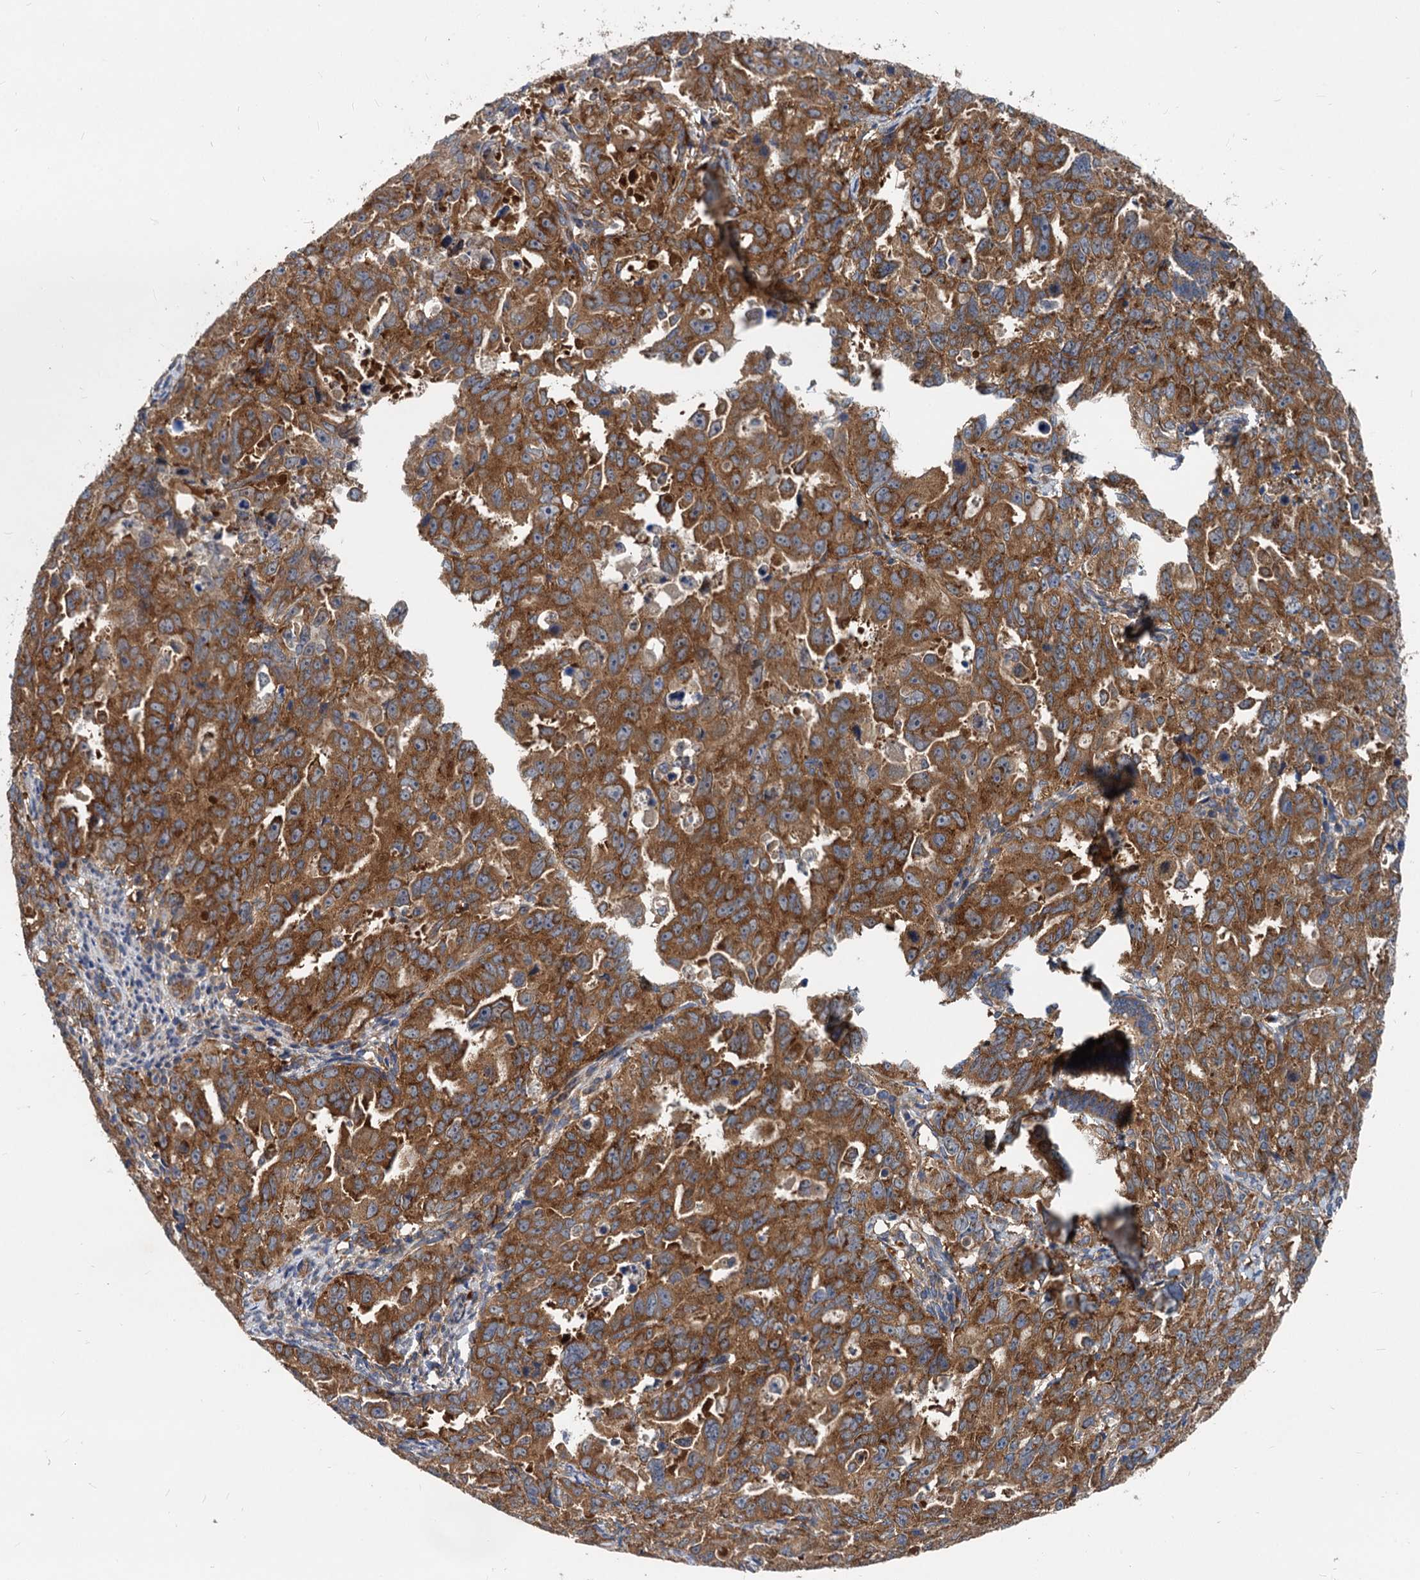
{"staining": {"intensity": "strong", "quantity": ">75%", "location": "cytoplasmic/membranous"}, "tissue": "endometrial cancer", "cell_type": "Tumor cells", "image_type": "cancer", "snomed": [{"axis": "morphology", "description": "Adenocarcinoma, NOS"}, {"axis": "topography", "description": "Endometrium"}], "caption": "A photomicrograph of adenocarcinoma (endometrial) stained for a protein reveals strong cytoplasmic/membranous brown staining in tumor cells.", "gene": "EIF2B2", "patient": {"sex": "female", "age": 65}}